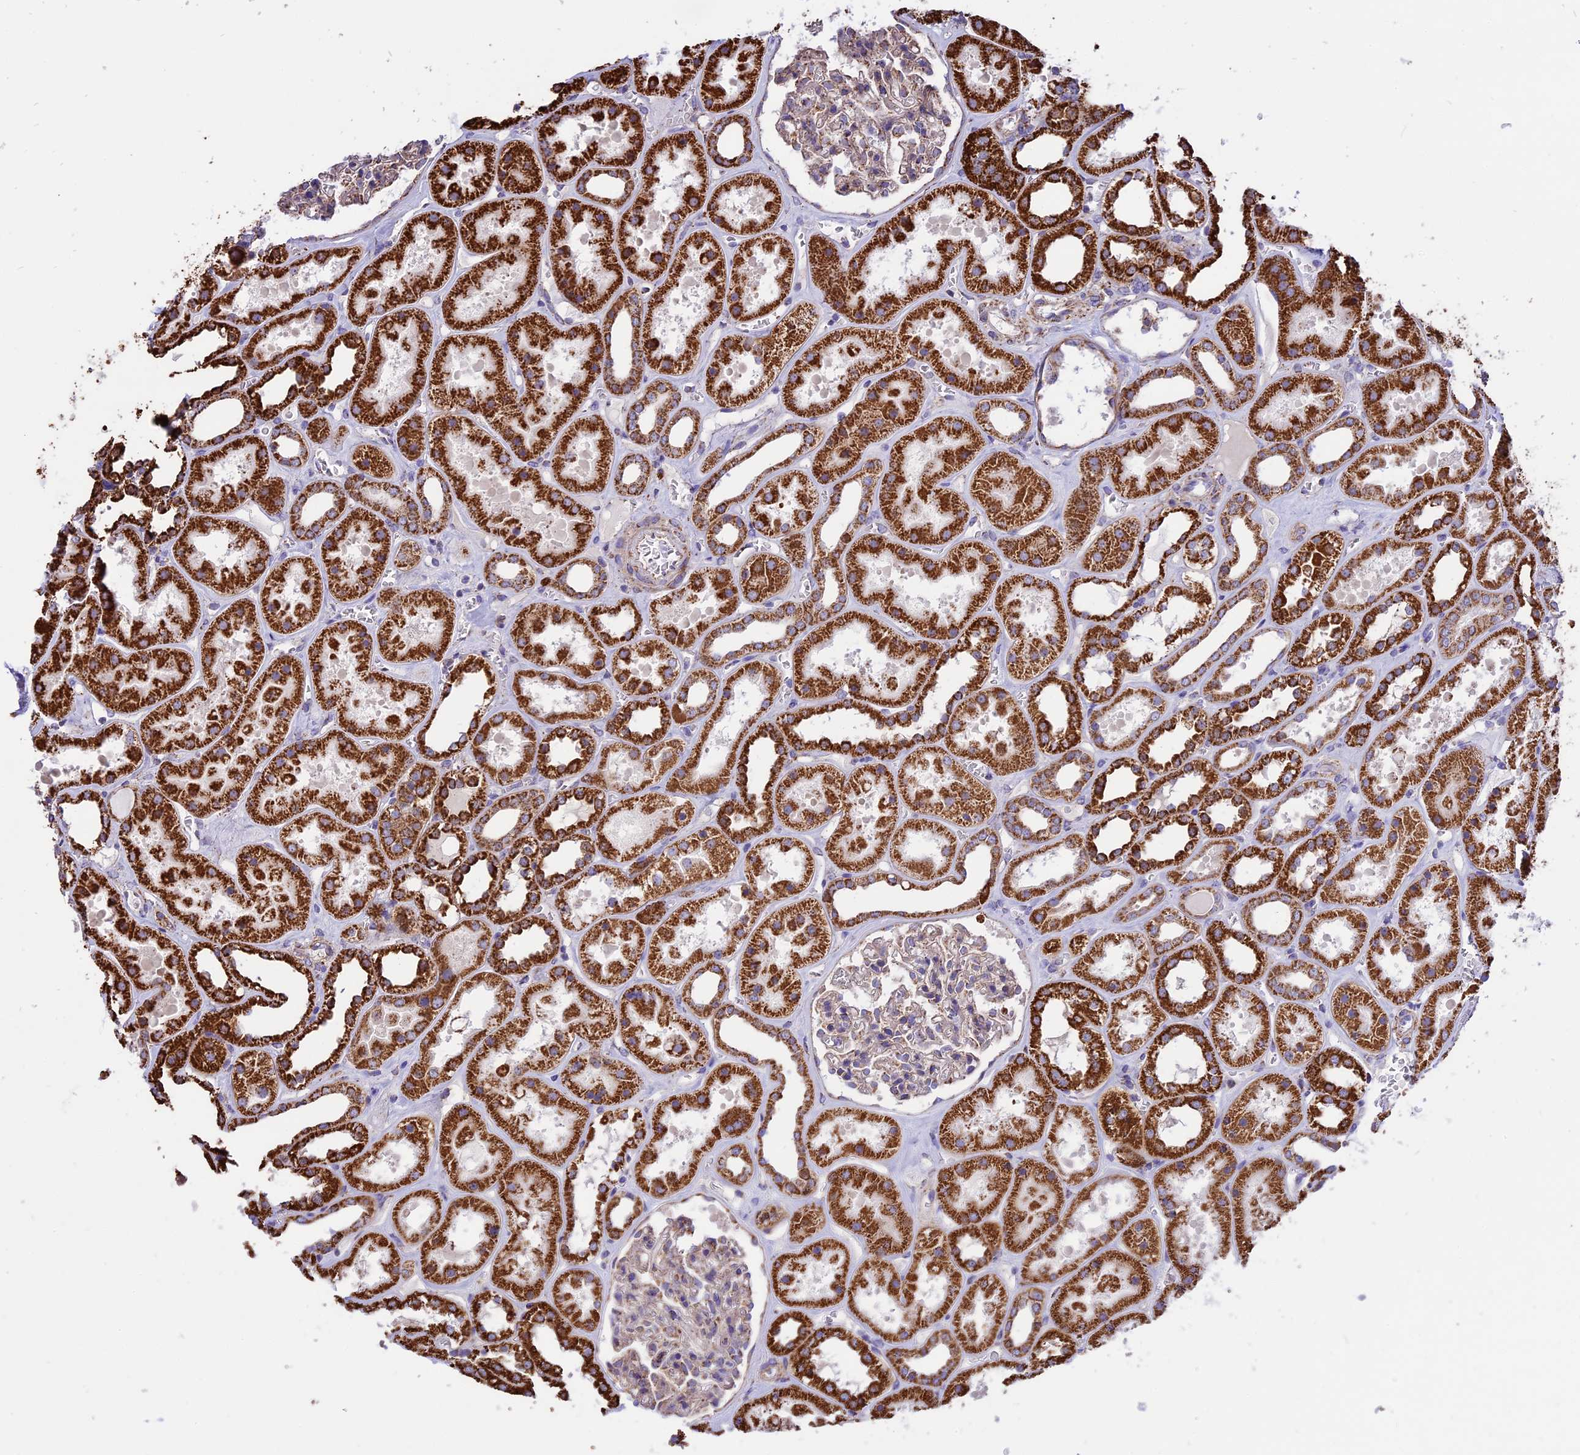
{"staining": {"intensity": "weak", "quantity": ">75%", "location": "cytoplasmic/membranous"}, "tissue": "kidney", "cell_type": "Cells in glomeruli", "image_type": "normal", "snomed": [{"axis": "morphology", "description": "Normal tissue, NOS"}, {"axis": "topography", "description": "Kidney"}], "caption": "DAB (3,3'-diaminobenzidine) immunohistochemical staining of normal human kidney reveals weak cytoplasmic/membranous protein staining in approximately >75% of cells in glomeruli.", "gene": "TTC4", "patient": {"sex": "female", "age": 41}}